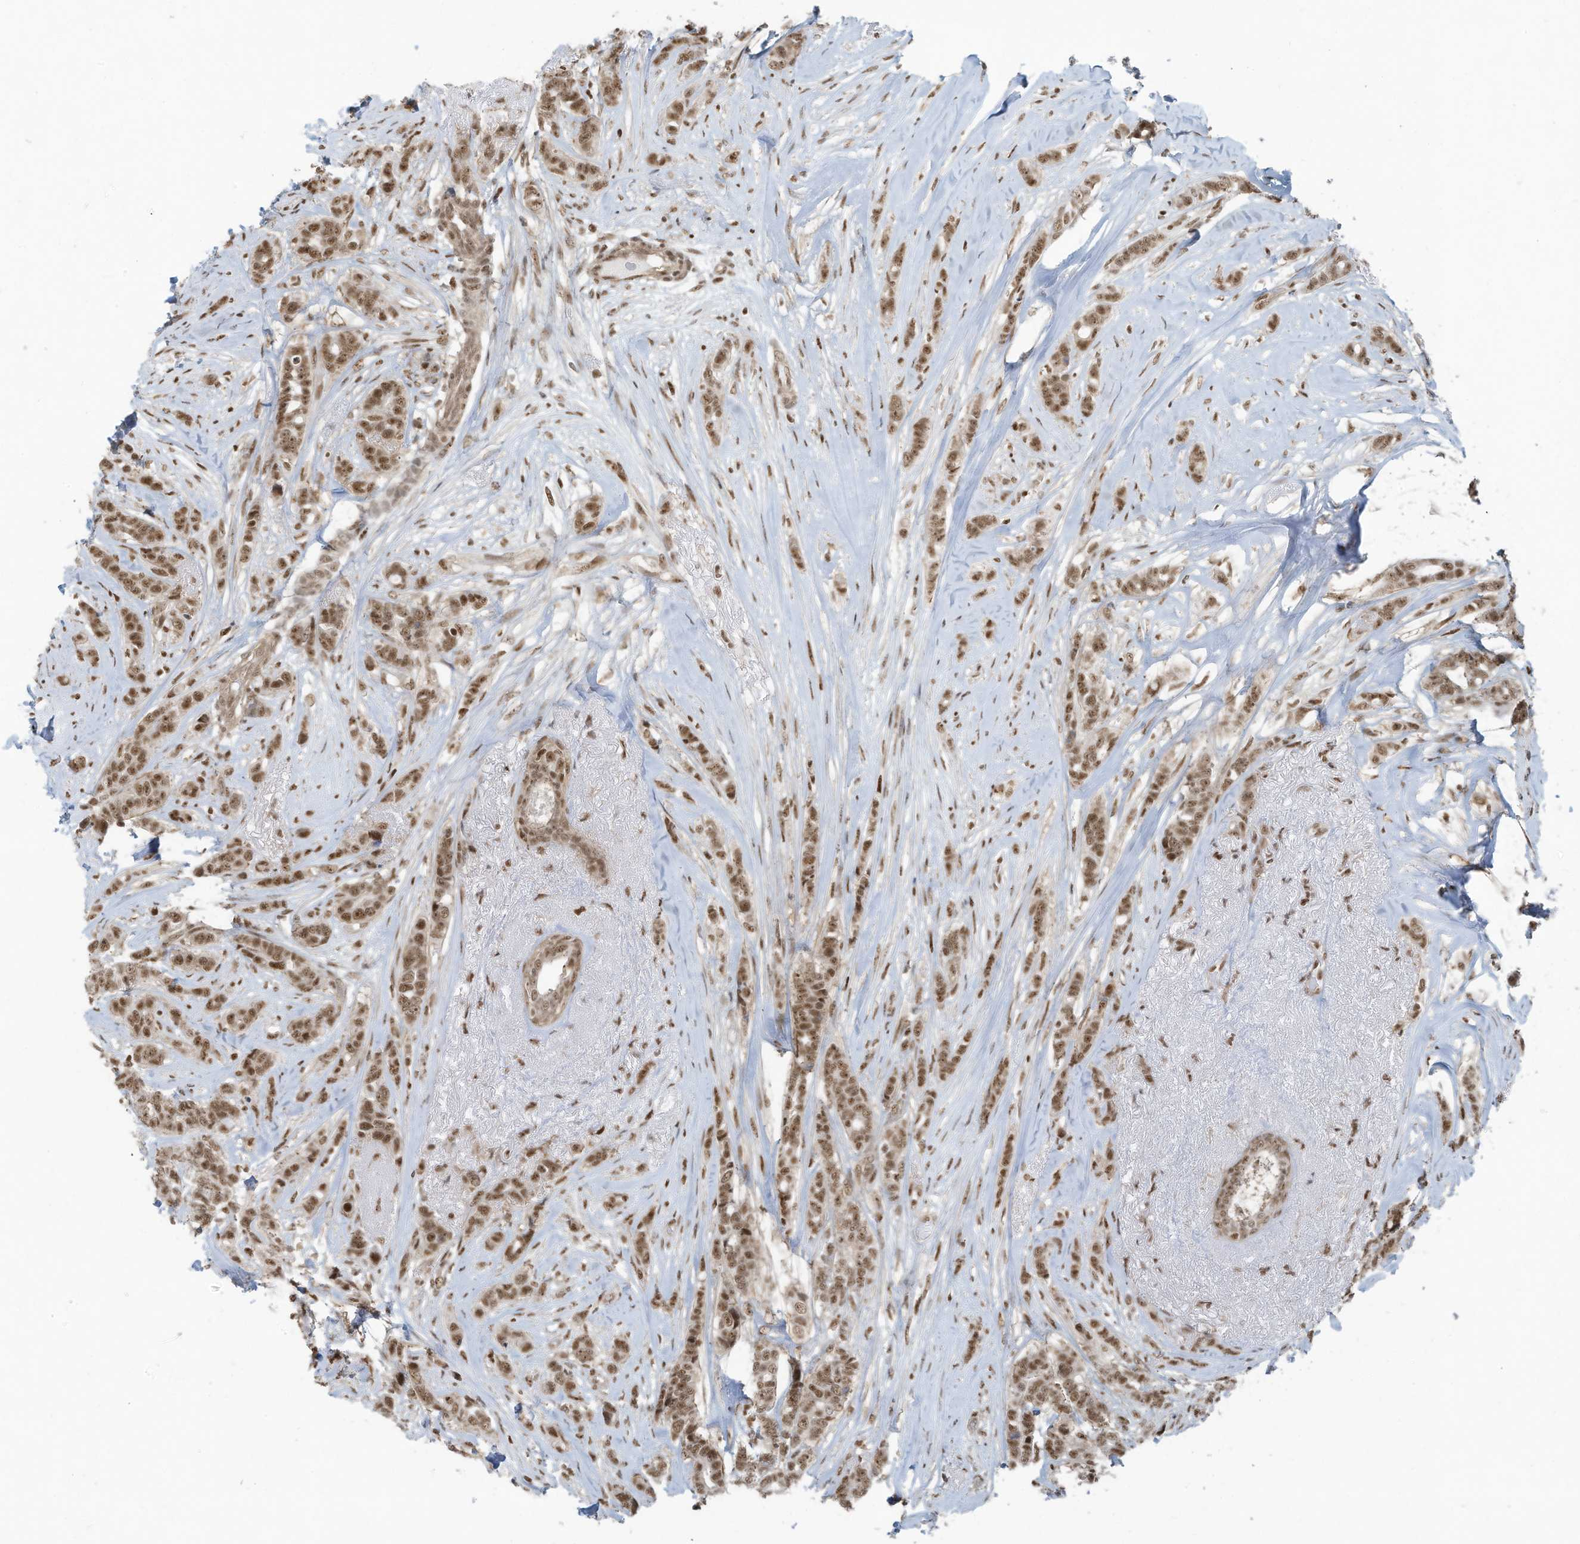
{"staining": {"intensity": "moderate", "quantity": ">75%", "location": "nuclear"}, "tissue": "breast cancer", "cell_type": "Tumor cells", "image_type": "cancer", "snomed": [{"axis": "morphology", "description": "Lobular carcinoma"}, {"axis": "topography", "description": "Breast"}], "caption": "This micrograph demonstrates breast cancer (lobular carcinoma) stained with immunohistochemistry to label a protein in brown. The nuclear of tumor cells show moderate positivity for the protein. Nuclei are counter-stained blue.", "gene": "DBR1", "patient": {"sex": "female", "age": 51}}